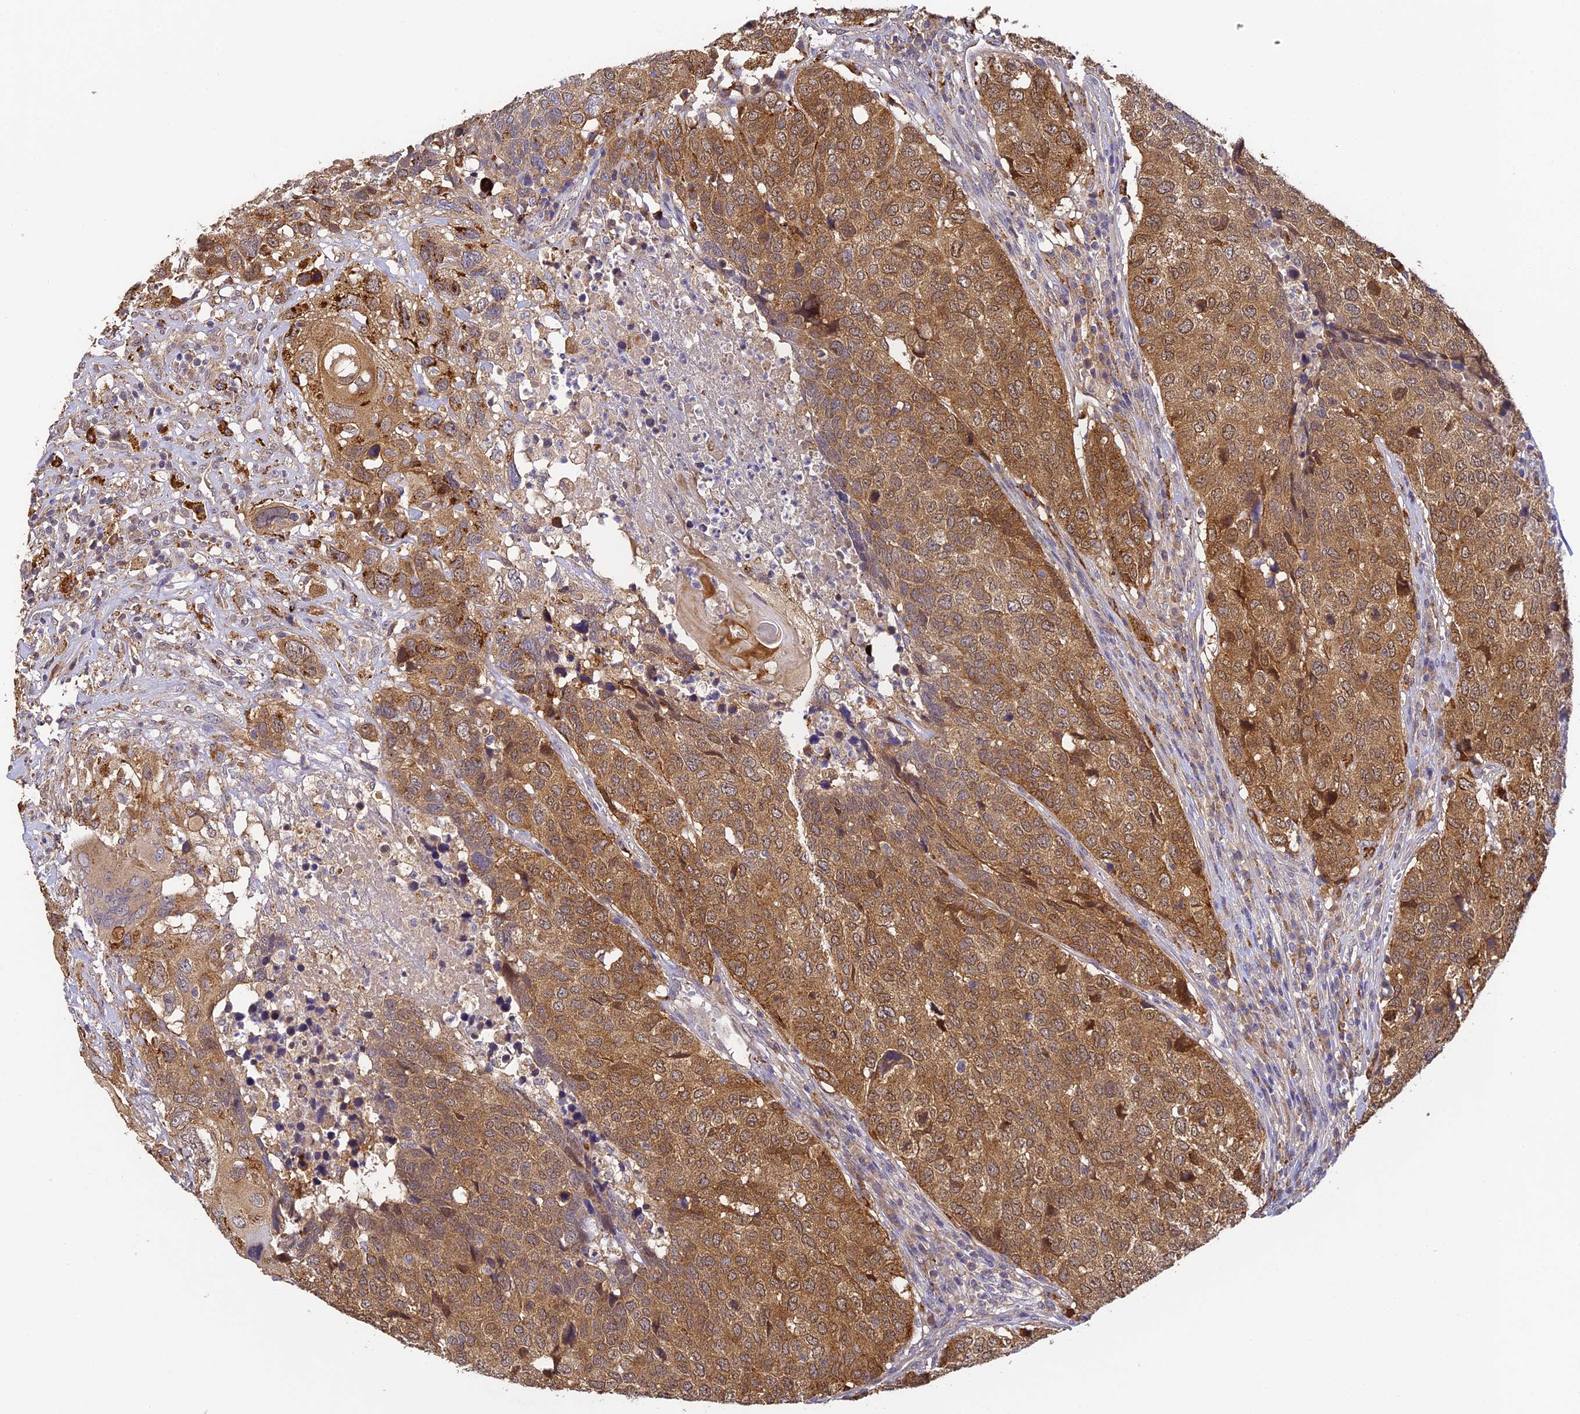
{"staining": {"intensity": "strong", "quantity": ">75%", "location": "cytoplasmic/membranous,nuclear"}, "tissue": "head and neck cancer", "cell_type": "Tumor cells", "image_type": "cancer", "snomed": [{"axis": "morphology", "description": "Squamous cell carcinoma, NOS"}, {"axis": "topography", "description": "Head-Neck"}], "caption": "Immunohistochemistry histopathology image of human squamous cell carcinoma (head and neck) stained for a protein (brown), which displays high levels of strong cytoplasmic/membranous and nuclear expression in about >75% of tumor cells.", "gene": "YAE1", "patient": {"sex": "male", "age": 66}}